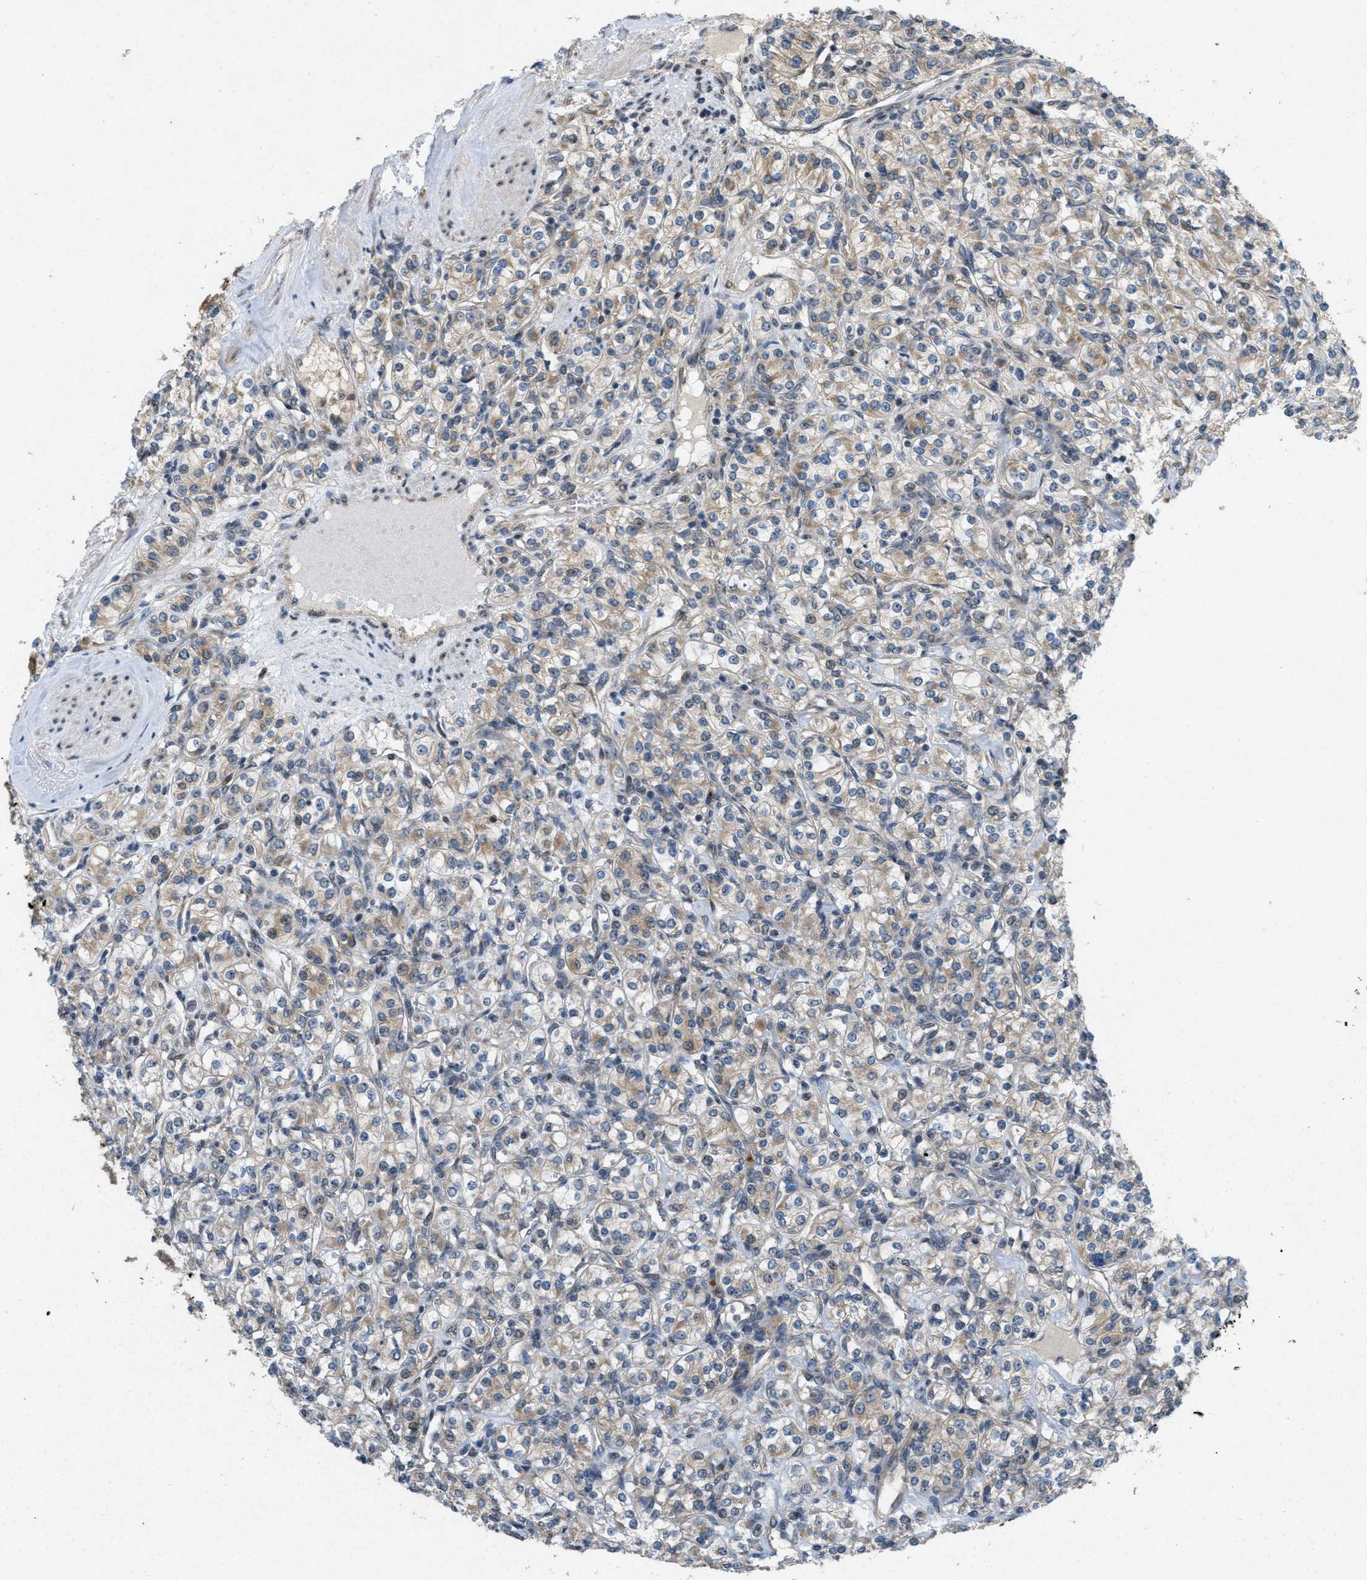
{"staining": {"intensity": "weak", "quantity": ">75%", "location": "cytoplasmic/membranous"}, "tissue": "renal cancer", "cell_type": "Tumor cells", "image_type": "cancer", "snomed": [{"axis": "morphology", "description": "Adenocarcinoma, NOS"}, {"axis": "topography", "description": "Kidney"}], "caption": "Renal cancer (adenocarcinoma) was stained to show a protein in brown. There is low levels of weak cytoplasmic/membranous staining in about >75% of tumor cells. Nuclei are stained in blue.", "gene": "IFNLR1", "patient": {"sex": "male", "age": 77}}